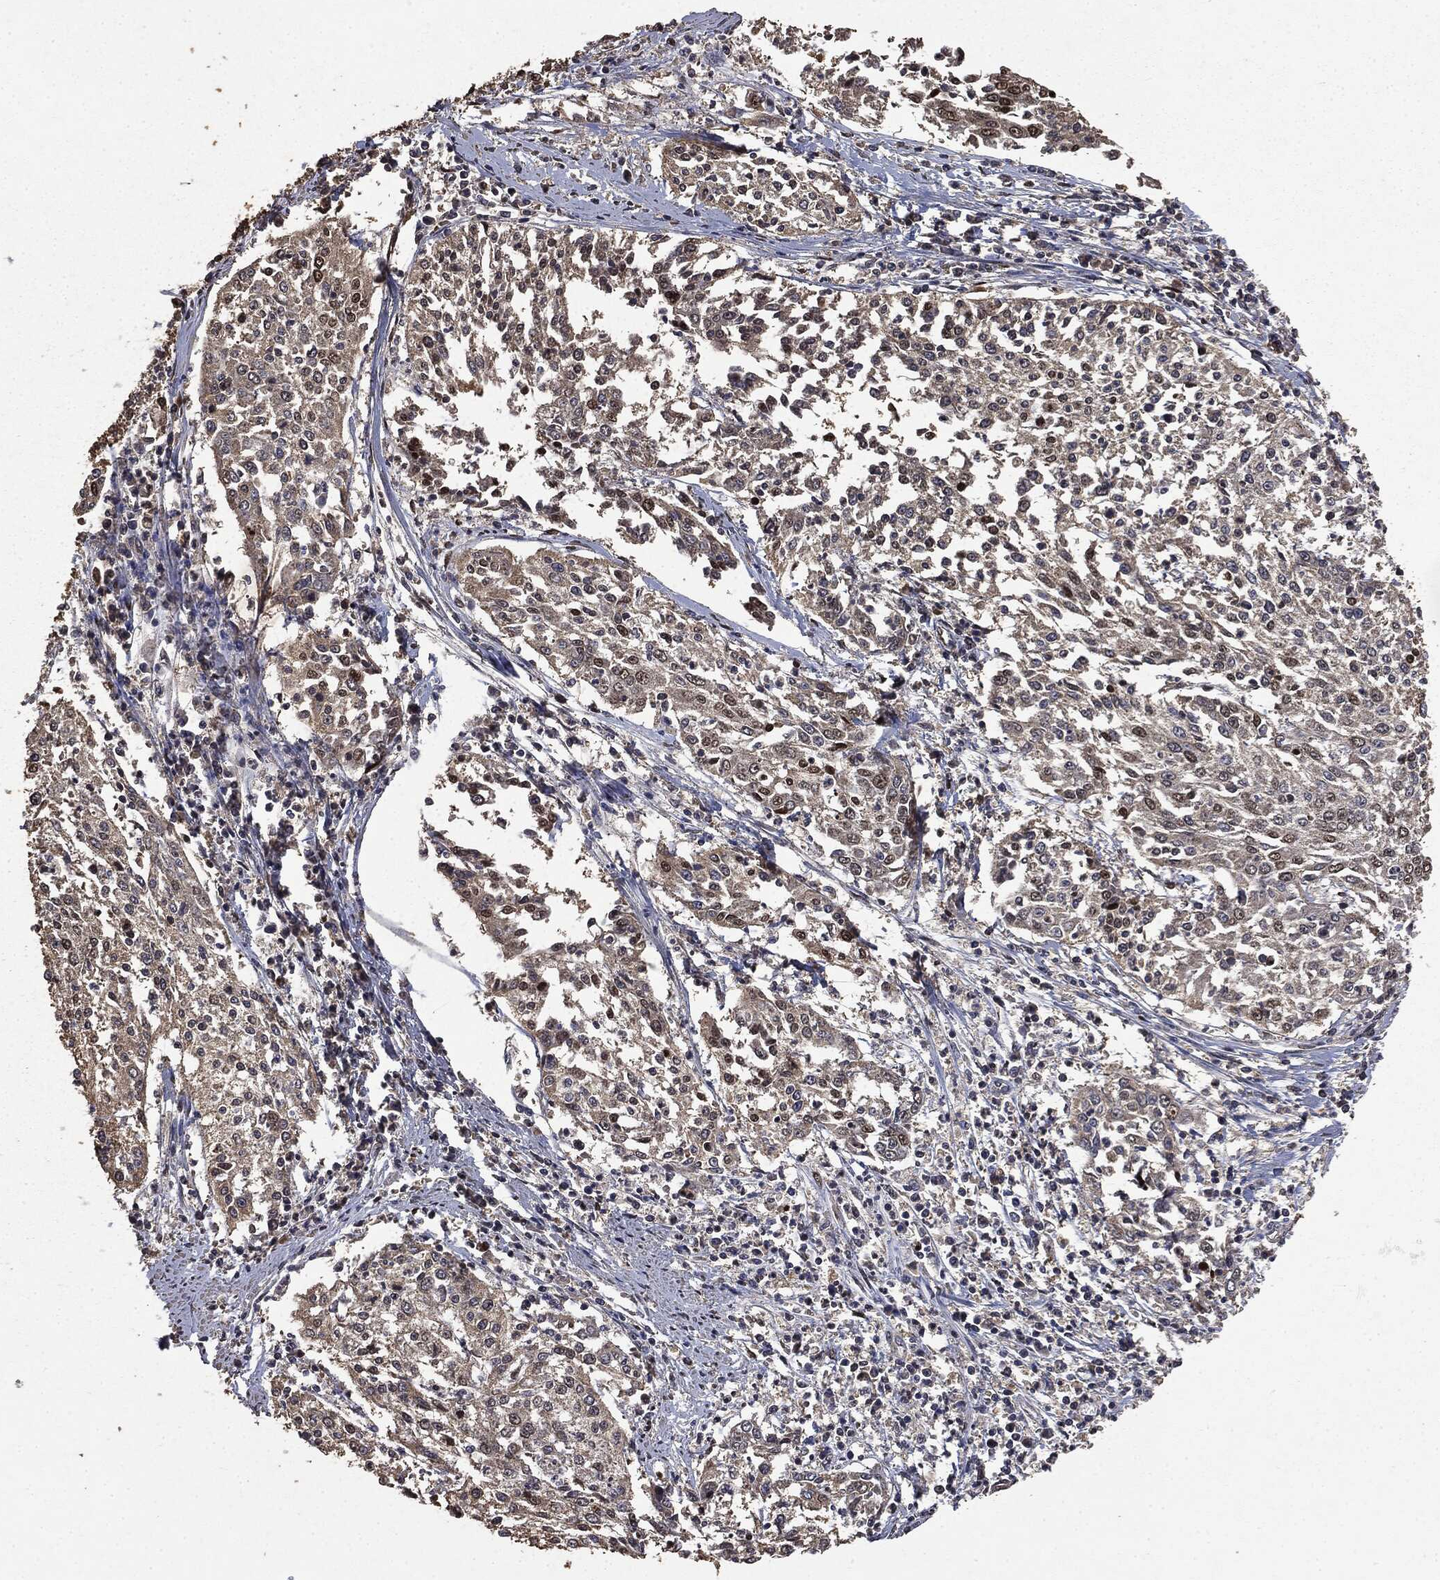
{"staining": {"intensity": "moderate", "quantity": "<25%", "location": "nuclear"}, "tissue": "cervical cancer", "cell_type": "Tumor cells", "image_type": "cancer", "snomed": [{"axis": "morphology", "description": "Squamous cell carcinoma, NOS"}, {"axis": "topography", "description": "Cervix"}], "caption": "Immunohistochemical staining of human cervical cancer exhibits low levels of moderate nuclear protein expression in approximately <25% of tumor cells. The protein of interest is shown in brown color, while the nuclei are stained blue.", "gene": "PPP6R2", "patient": {"sex": "female", "age": 41}}